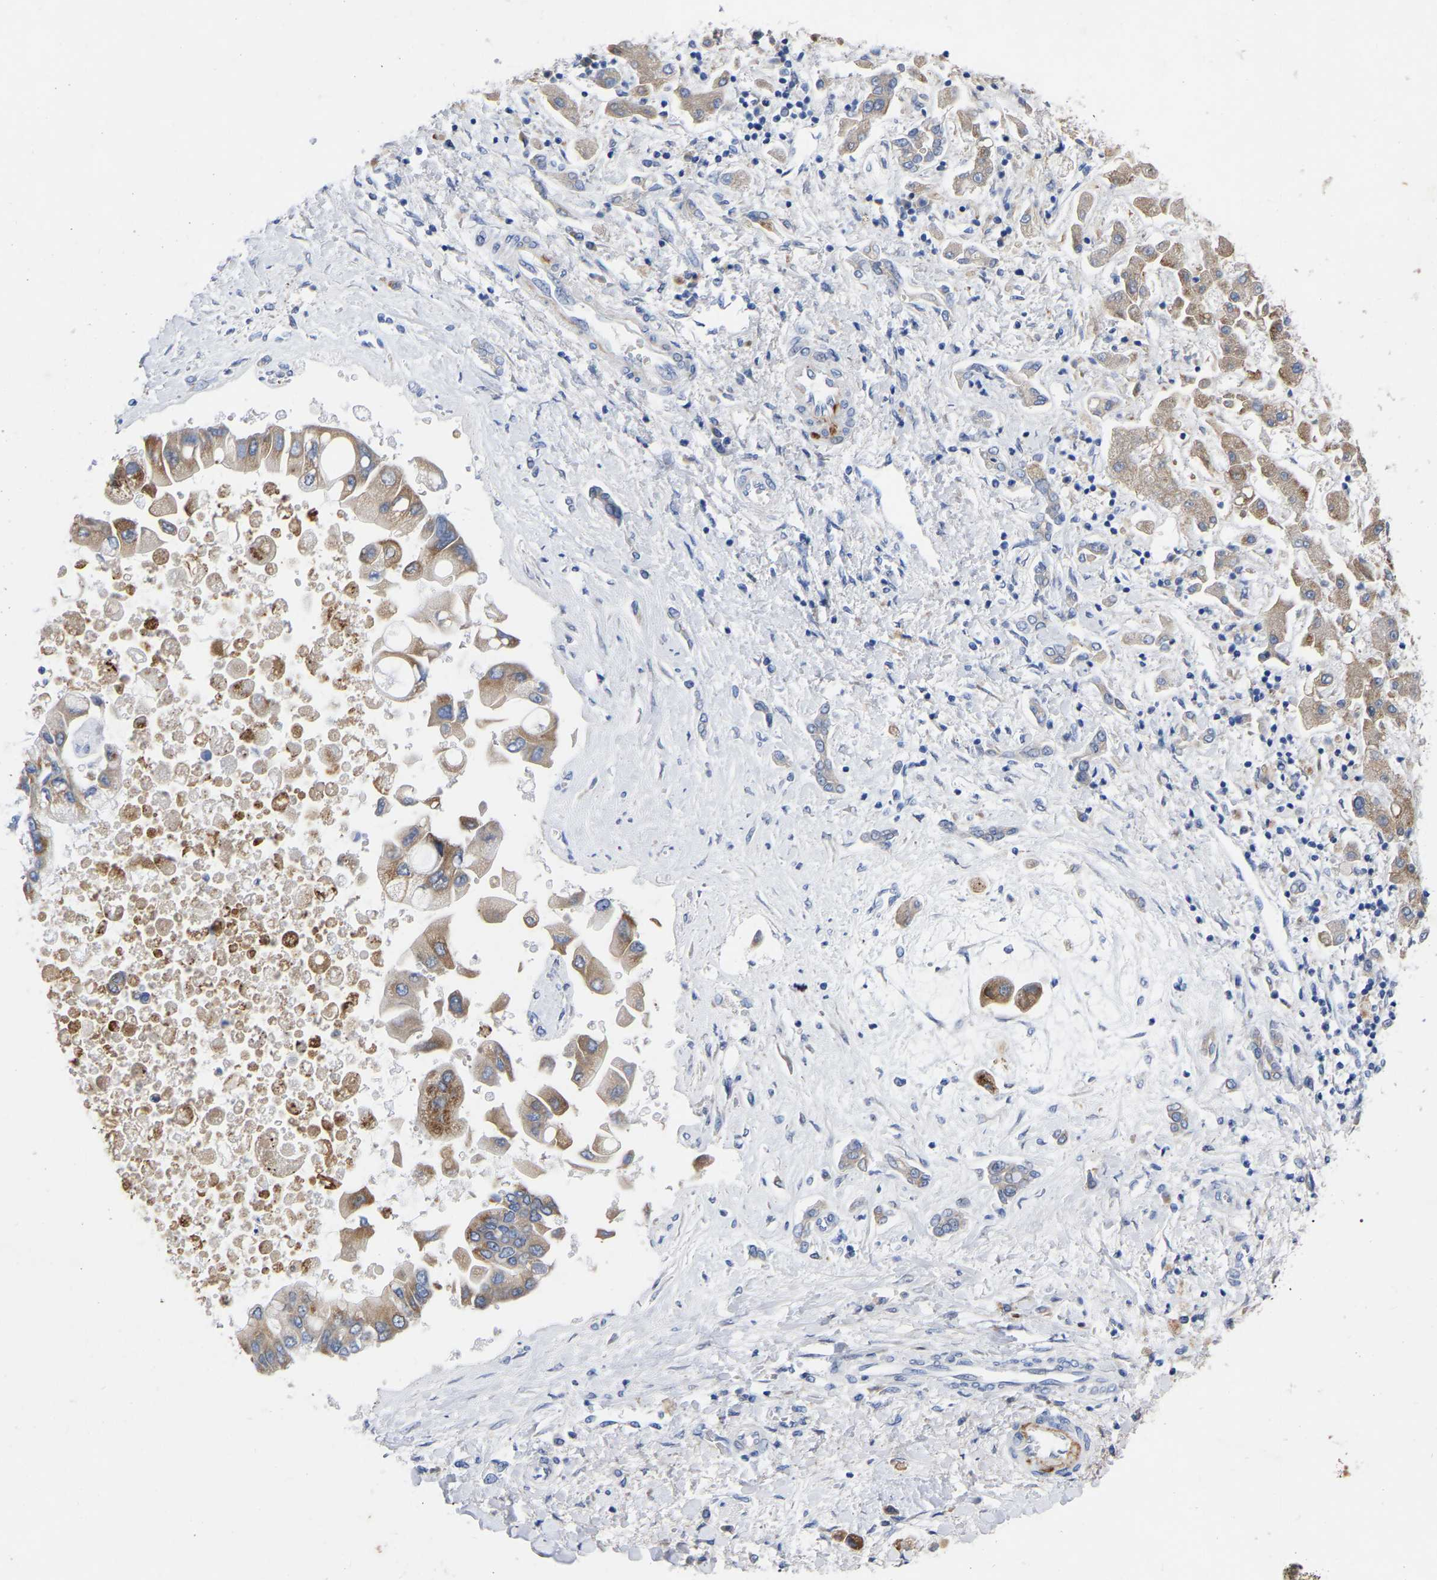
{"staining": {"intensity": "moderate", "quantity": ">75%", "location": "cytoplasmic/membranous"}, "tissue": "liver cancer", "cell_type": "Tumor cells", "image_type": "cancer", "snomed": [{"axis": "morphology", "description": "Cholangiocarcinoma"}, {"axis": "topography", "description": "Liver"}], "caption": "This photomicrograph shows cholangiocarcinoma (liver) stained with IHC to label a protein in brown. The cytoplasmic/membranous of tumor cells show moderate positivity for the protein. Nuclei are counter-stained blue.", "gene": "STRIP2", "patient": {"sex": "male", "age": 50}}